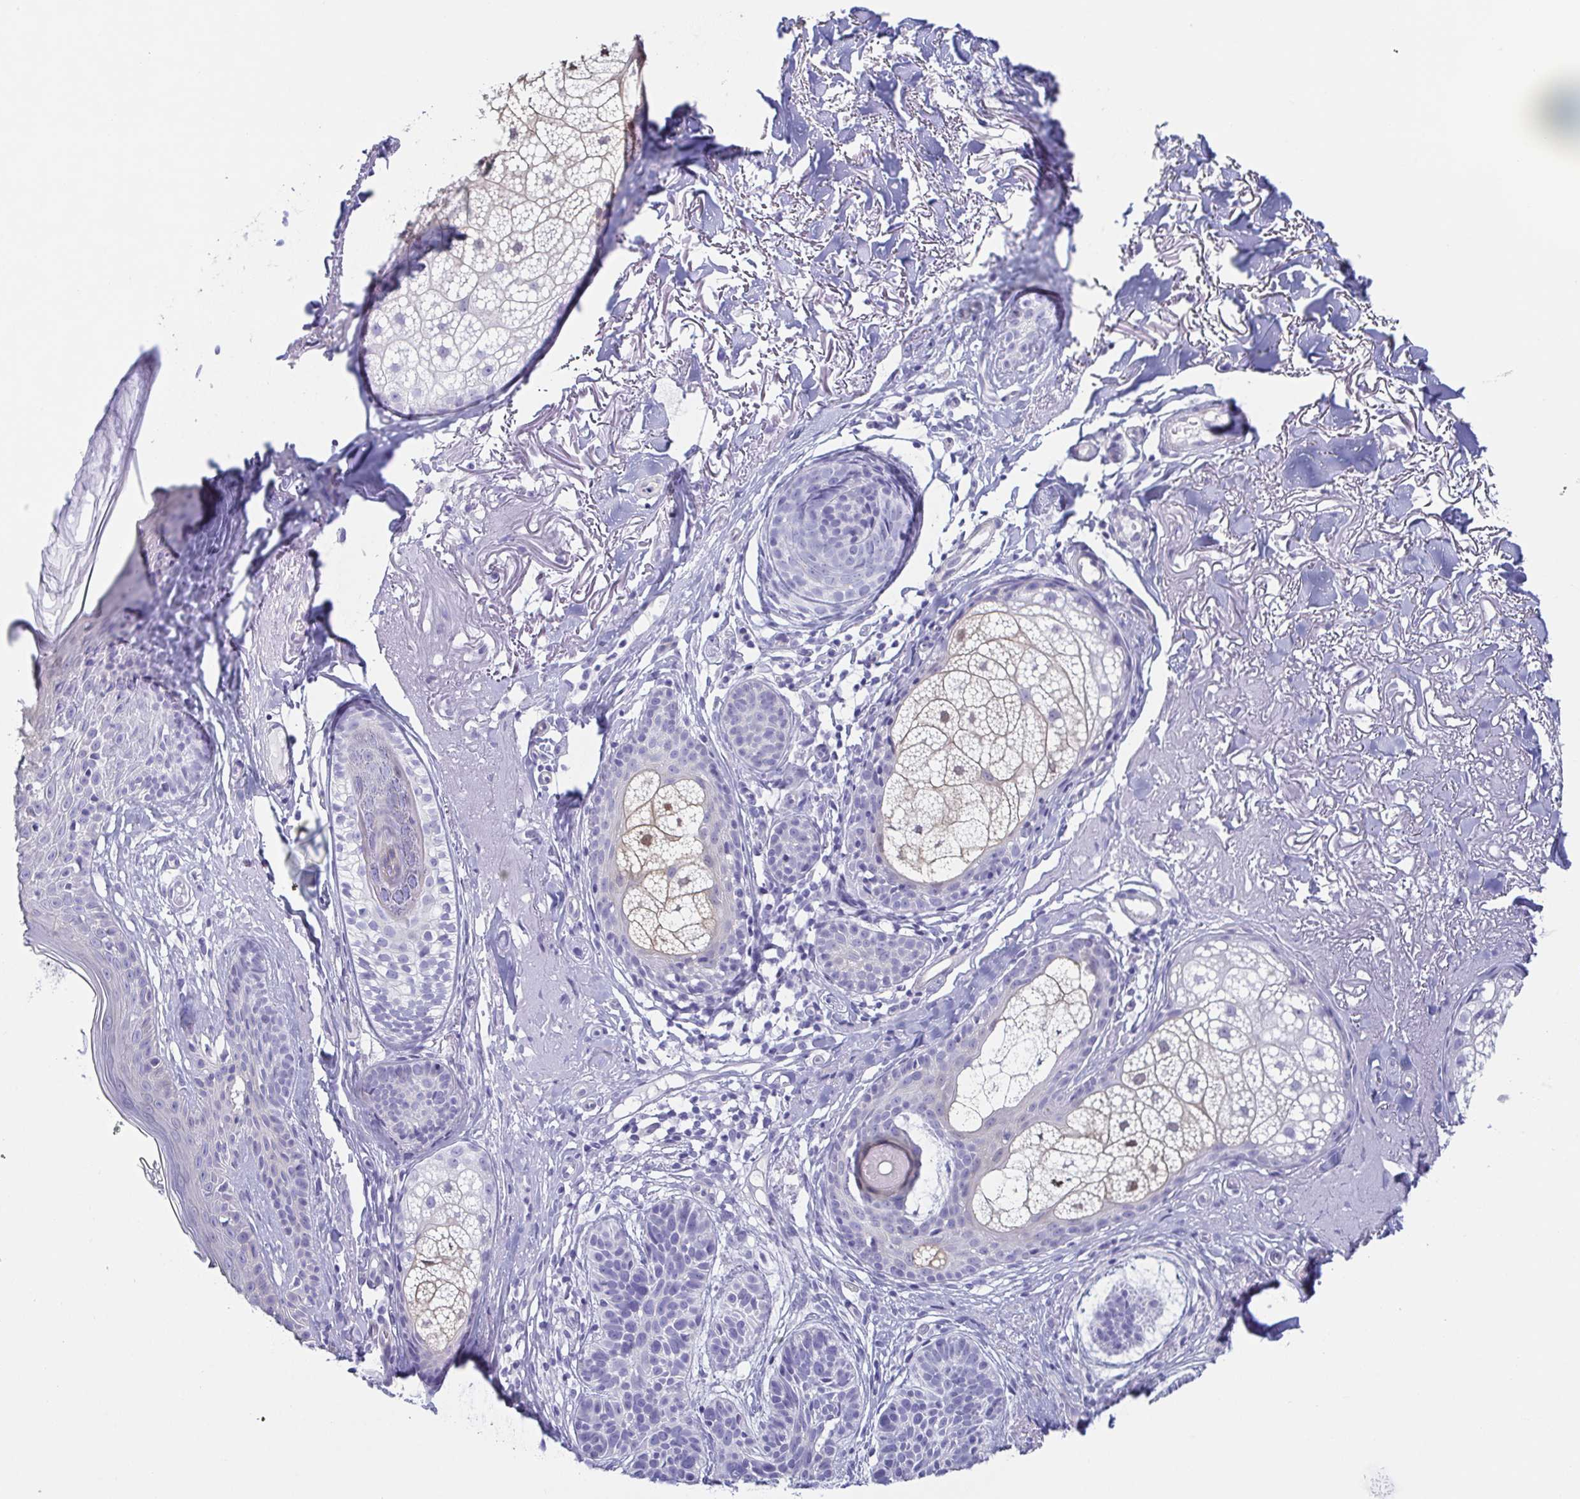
{"staining": {"intensity": "negative", "quantity": "none", "location": "none"}, "tissue": "skin cancer", "cell_type": "Tumor cells", "image_type": "cancer", "snomed": [{"axis": "morphology", "description": "Basal cell carcinoma"}, {"axis": "topography", "description": "Skin"}], "caption": "An image of human skin basal cell carcinoma is negative for staining in tumor cells.", "gene": "PRR4", "patient": {"sex": "male", "age": 78}}